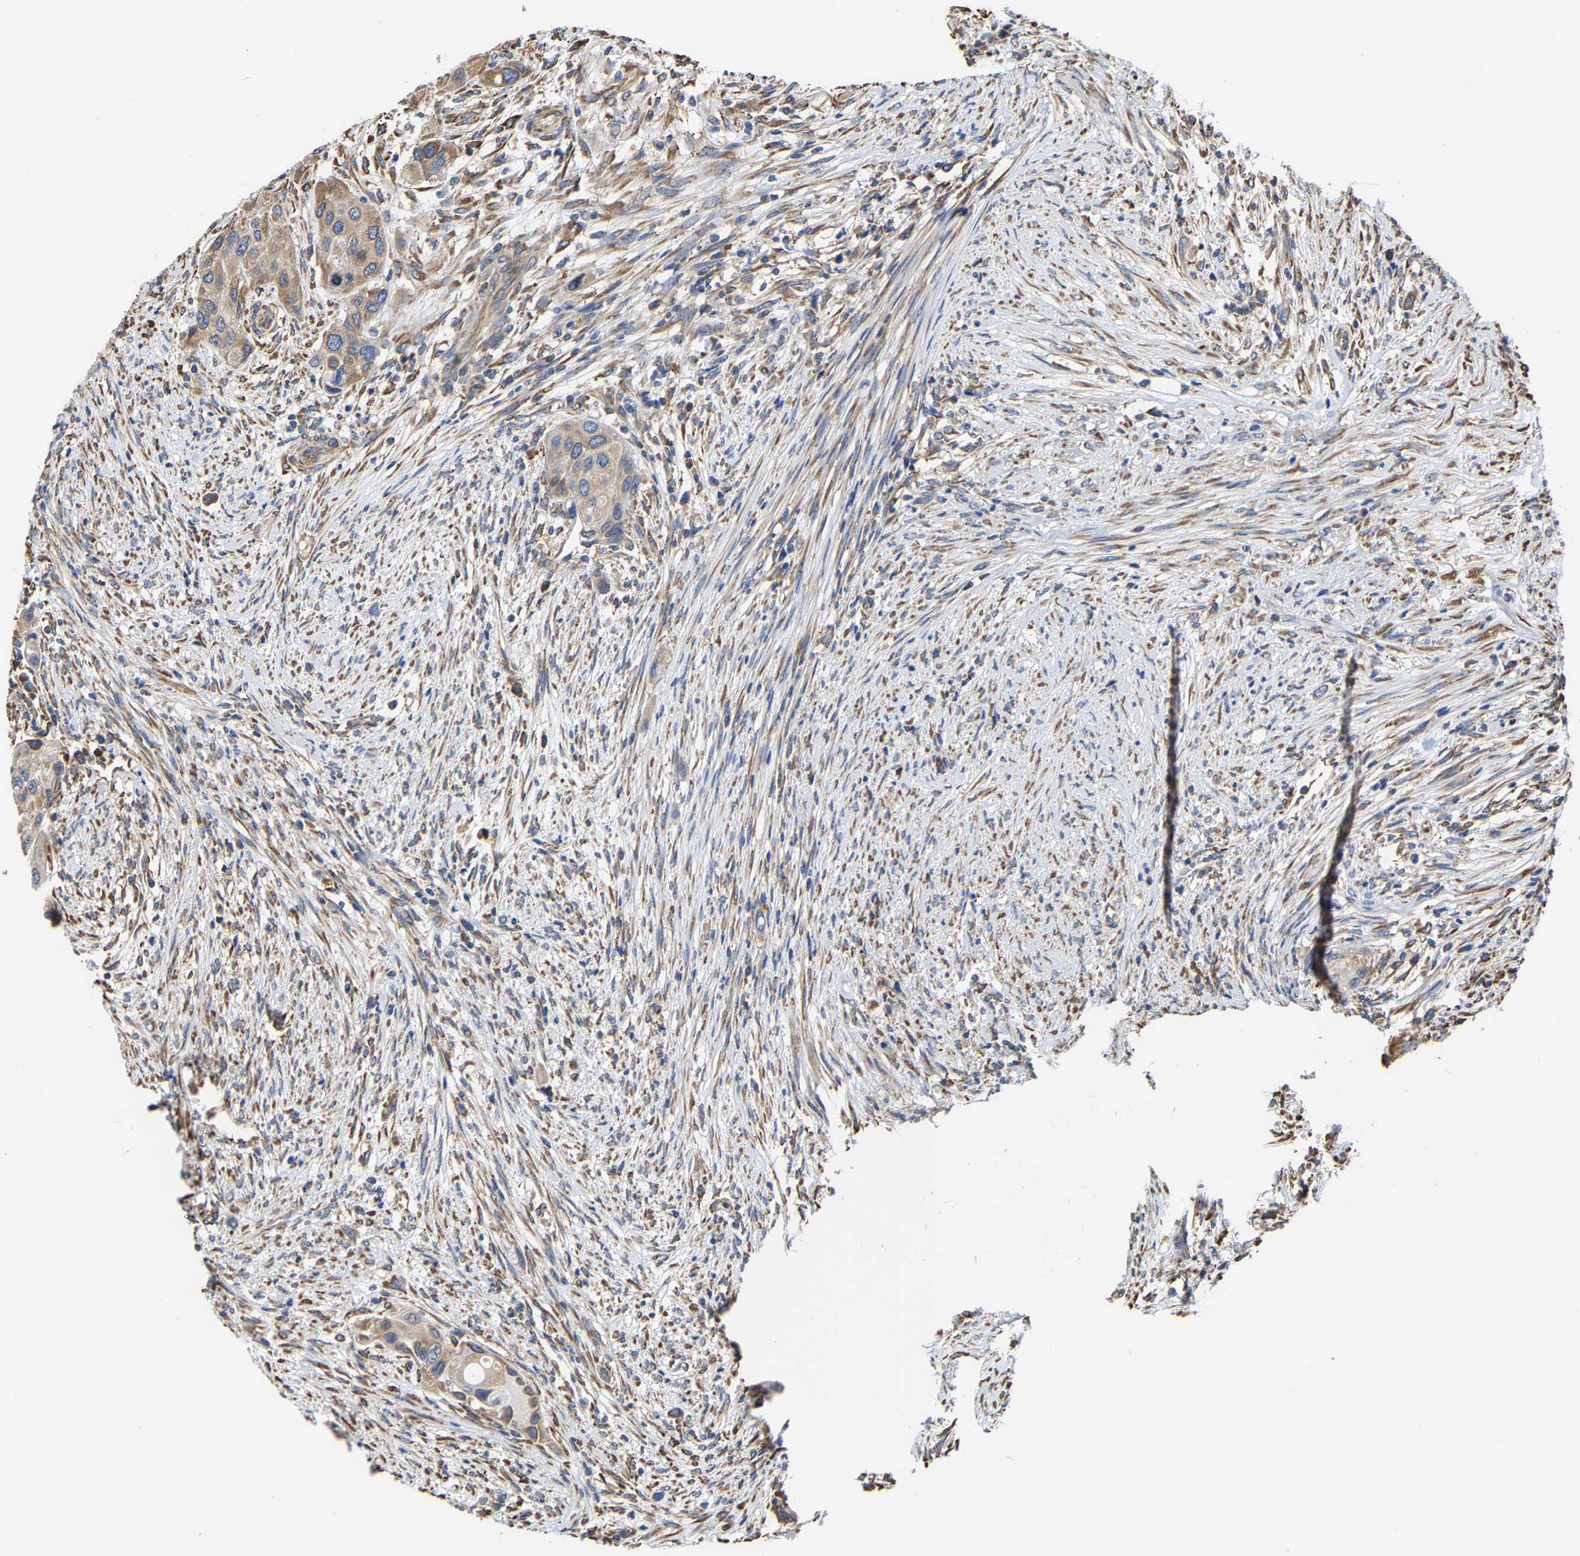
{"staining": {"intensity": "weak", "quantity": "25%-75%", "location": "cytoplasmic/membranous"}, "tissue": "urothelial cancer", "cell_type": "Tumor cells", "image_type": "cancer", "snomed": [{"axis": "morphology", "description": "Urothelial carcinoma, High grade"}, {"axis": "topography", "description": "Urinary bladder"}], "caption": "Urothelial carcinoma (high-grade) tissue exhibits weak cytoplasmic/membranous expression in approximately 25%-75% of tumor cells, visualized by immunohistochemistry.", "gene": "ARAP1", "patient": {"sex": "female", "age": 56}}